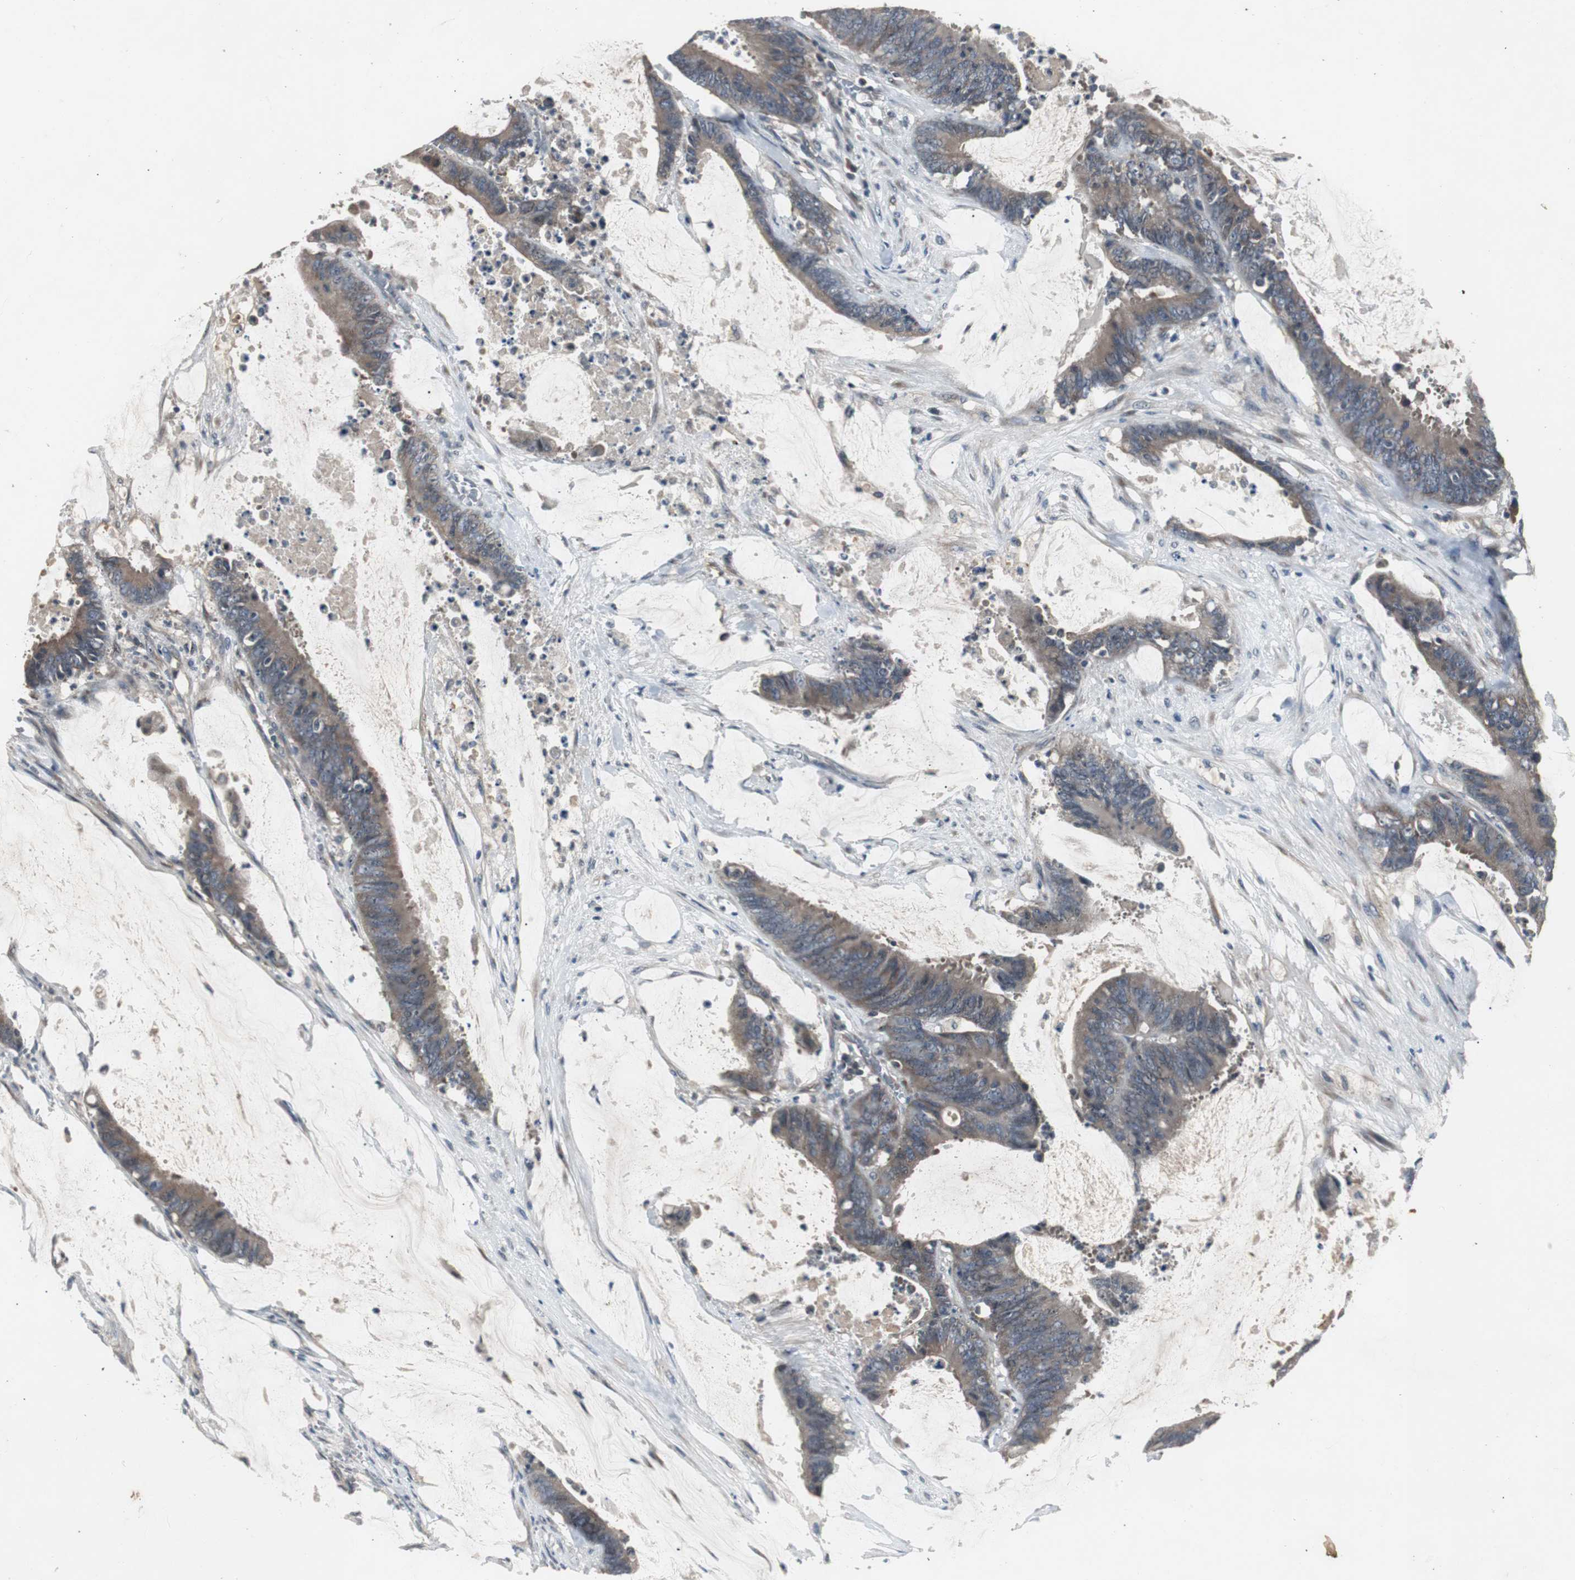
{"staining": {"intensity": "weak", "quantity": ">75%", "location": "cytoplasmic/membranous"}, "tissue": "colorectal cancer", "cell_type": "Tumor cells", "image_type": "cancer", "snomed": [{"axis": "morphology", "description": "Adenocarcinoma, NOS"}, {"axis": "topography", "description": "Rectum"}], "caption": "About >75% of tumor cells in human adenocarcinoma (colorectal) show weak cytoplasmic/membranous protein staining as visualized by brown immunohistochemical staining.", "gene": "ZMPSTE24", "patient": {"sex": "female", "age": 66}}